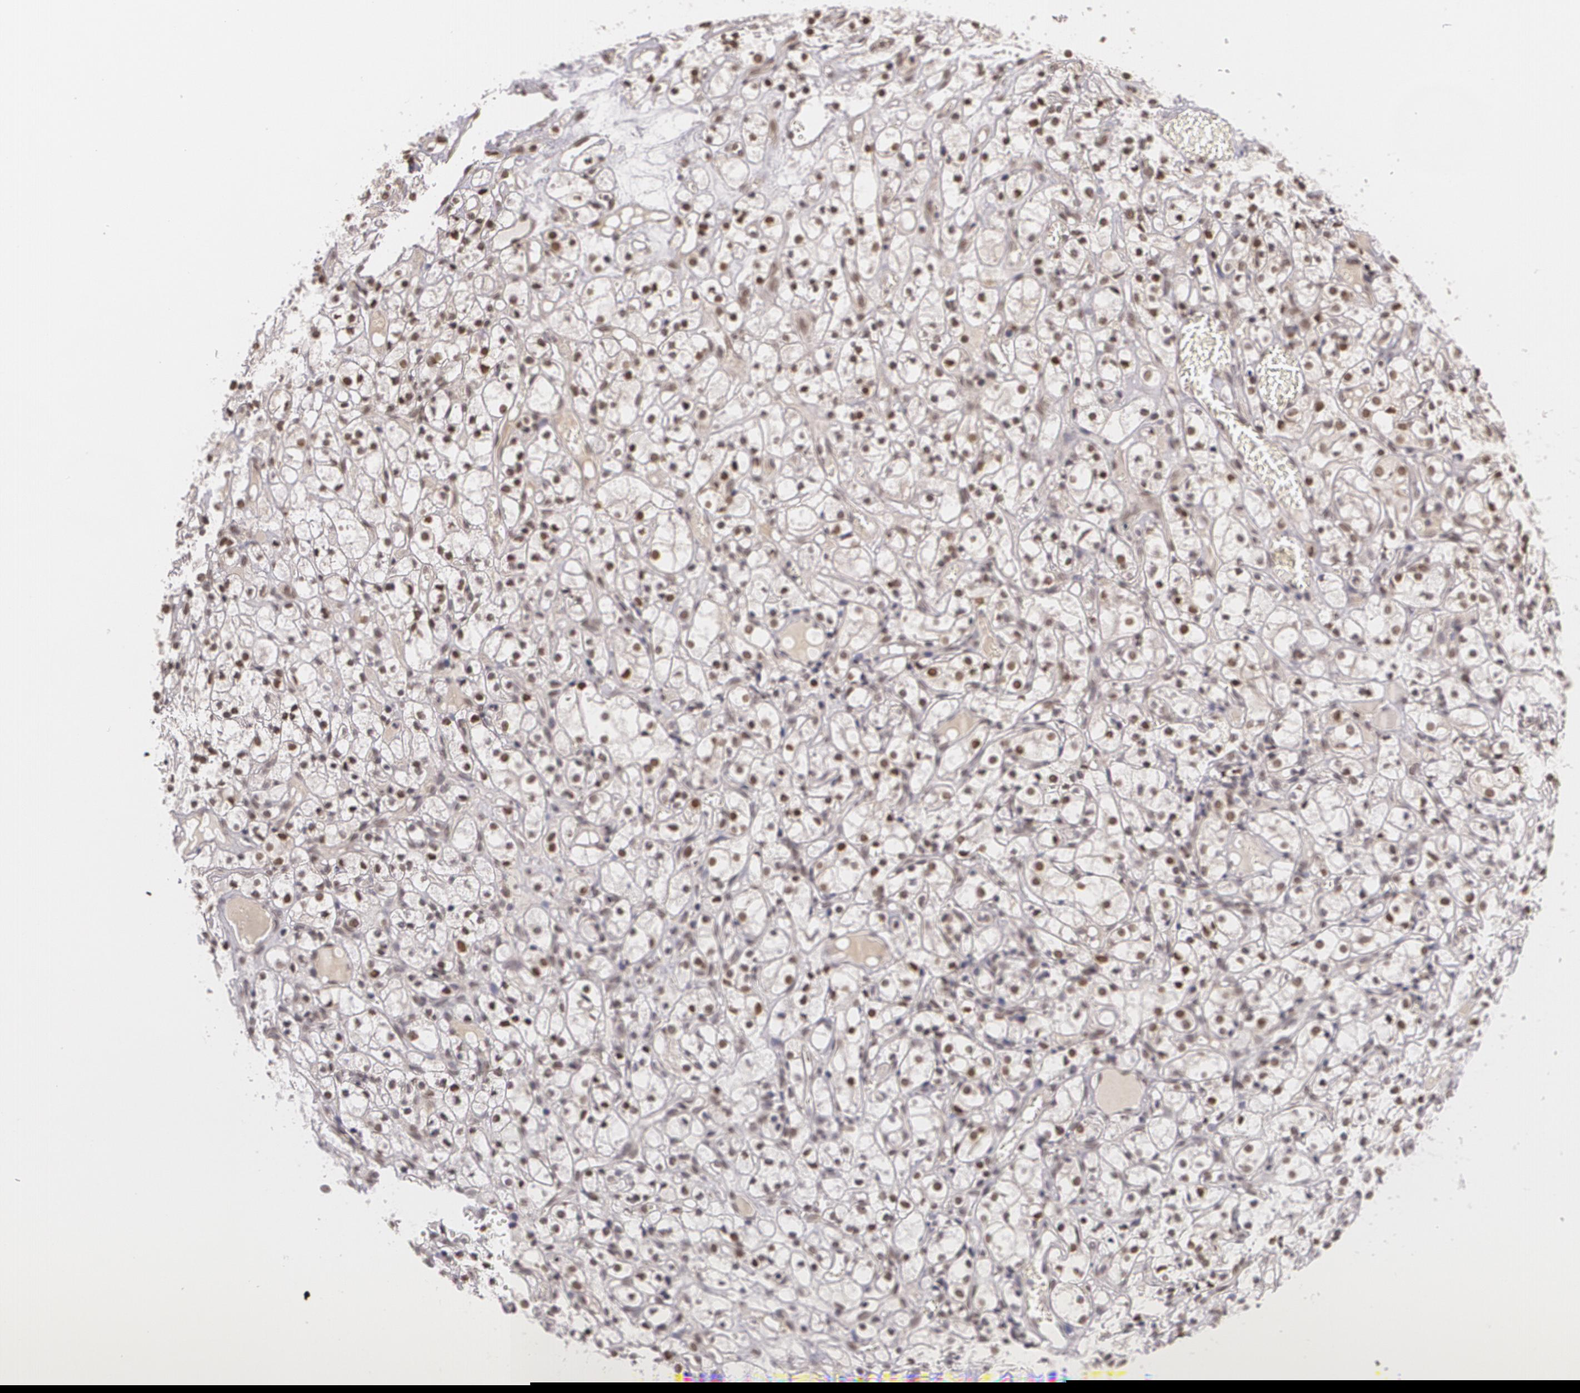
{"staining": {"intensity": "moderate", "quantity": "25%-75%", "location": "nuclear"}, "tissue": "renal cancer", "cell_type": "Tumor cells", "image_type": "cancer", "snomed": [{"axis": "morphology", "description": "Adenocarcinoma, NOS"}, {"axis": "topography", "description": "Kidney"}], "caption": "There is medium levels of moderate nuclear staining in tumor cells of renal cancer, as demonstrated by immunohistochemical staining (brown color).", "gene": "ALX1", "patient": {"sex": "male", "age": 61}}